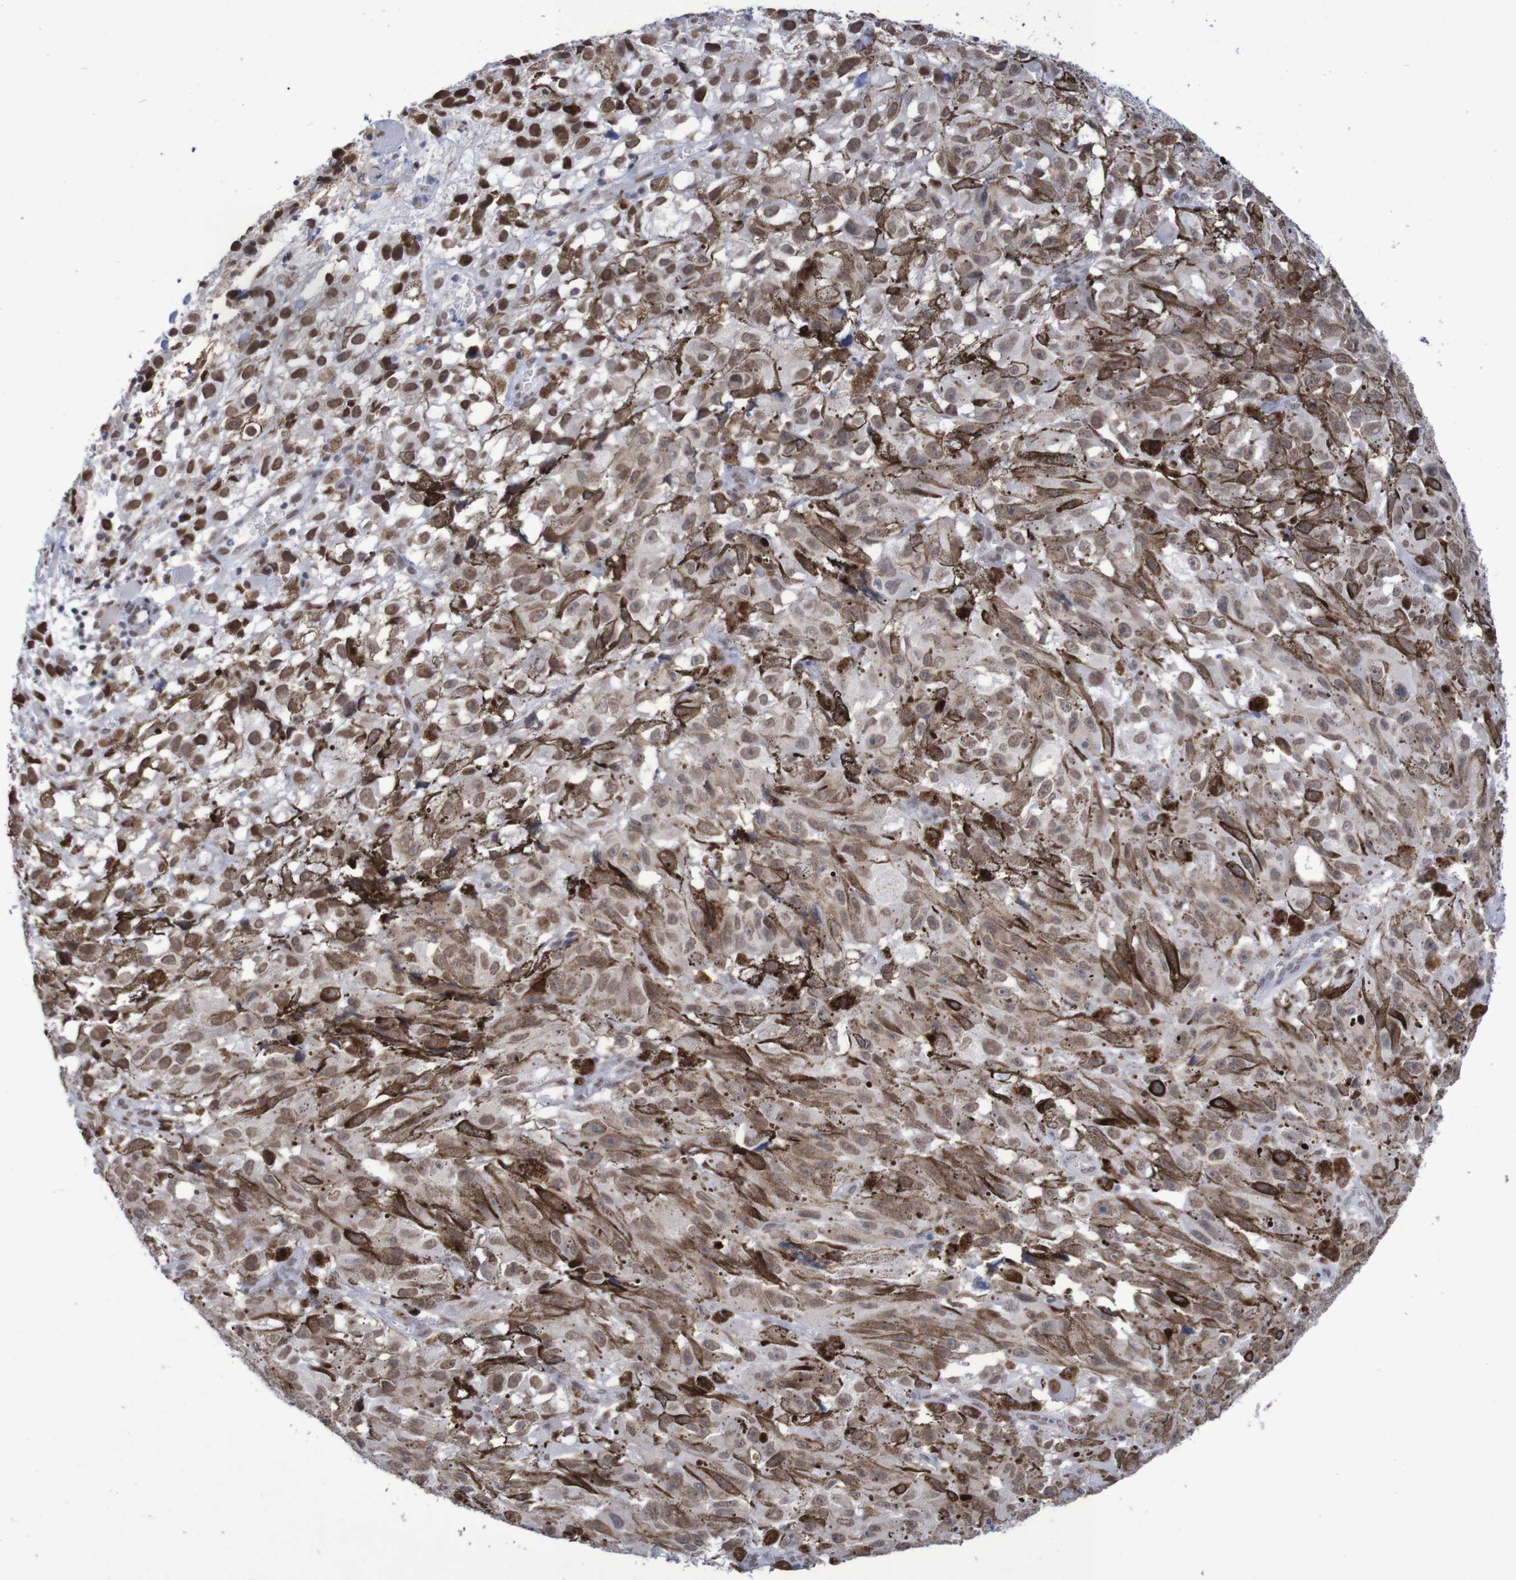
{"staining": {"intensity": "moderate", "quantity": ">75%", "location": "nuclear"}, "tissue": "melanoma", "cell_type": "Tumor cells", "image_type": "cancer", "snomed": [{"axis": "morphology", "description": "Malignant melanoma, NOS"}, {"axis": "topography", "description": "Skin"}], "caption": "Immunohistochemistry (IHC) photomicrograph of neoplastic tissue: human melanoma stained using IHC exhibits medium levels of moderate protein expression localized specifically in the nuclear of tumor cells, appearing as a nuclear brown color.", "gene": "MRTFB", "patient": {"sex": "female", "age": 104}}